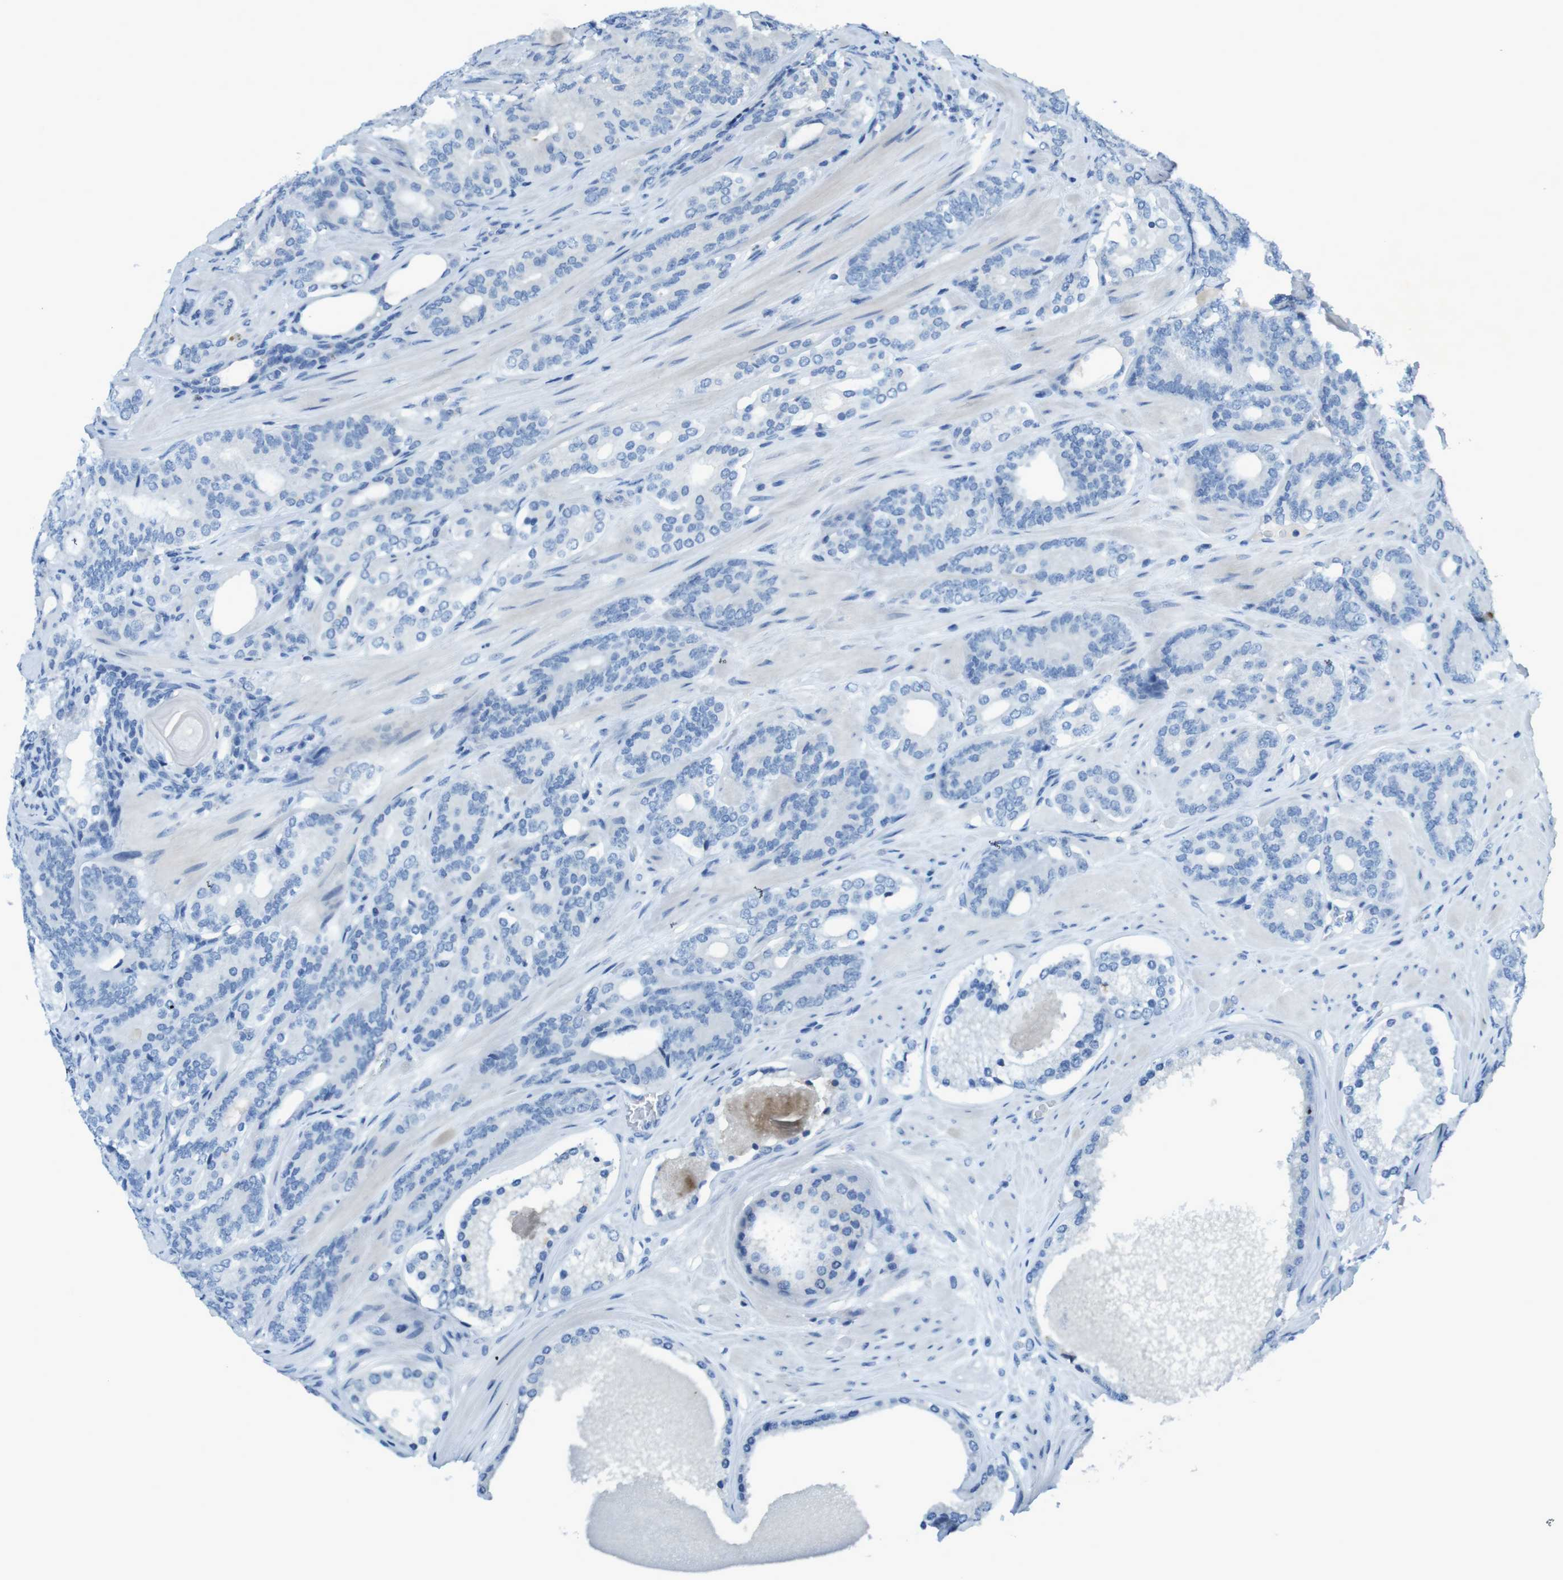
{"staining": {"intensity": "negative", "quantity": "none", "location": "none"}, "tissue": "prostate cancer", "cell_type": "Tumor cells", "image_type": "cancer", "snomed": [{"axis": "morphology", "description": "Adenocarcinoma, Low grade"}, {"axis": "topography", "description": "Prostate"}], "caption": "An image of human prostate adenocarcinoma (low-grade) is negative for staining in tumor cells.", "gene": "CD320", "patient": {"sex": "male", "age": 63}}